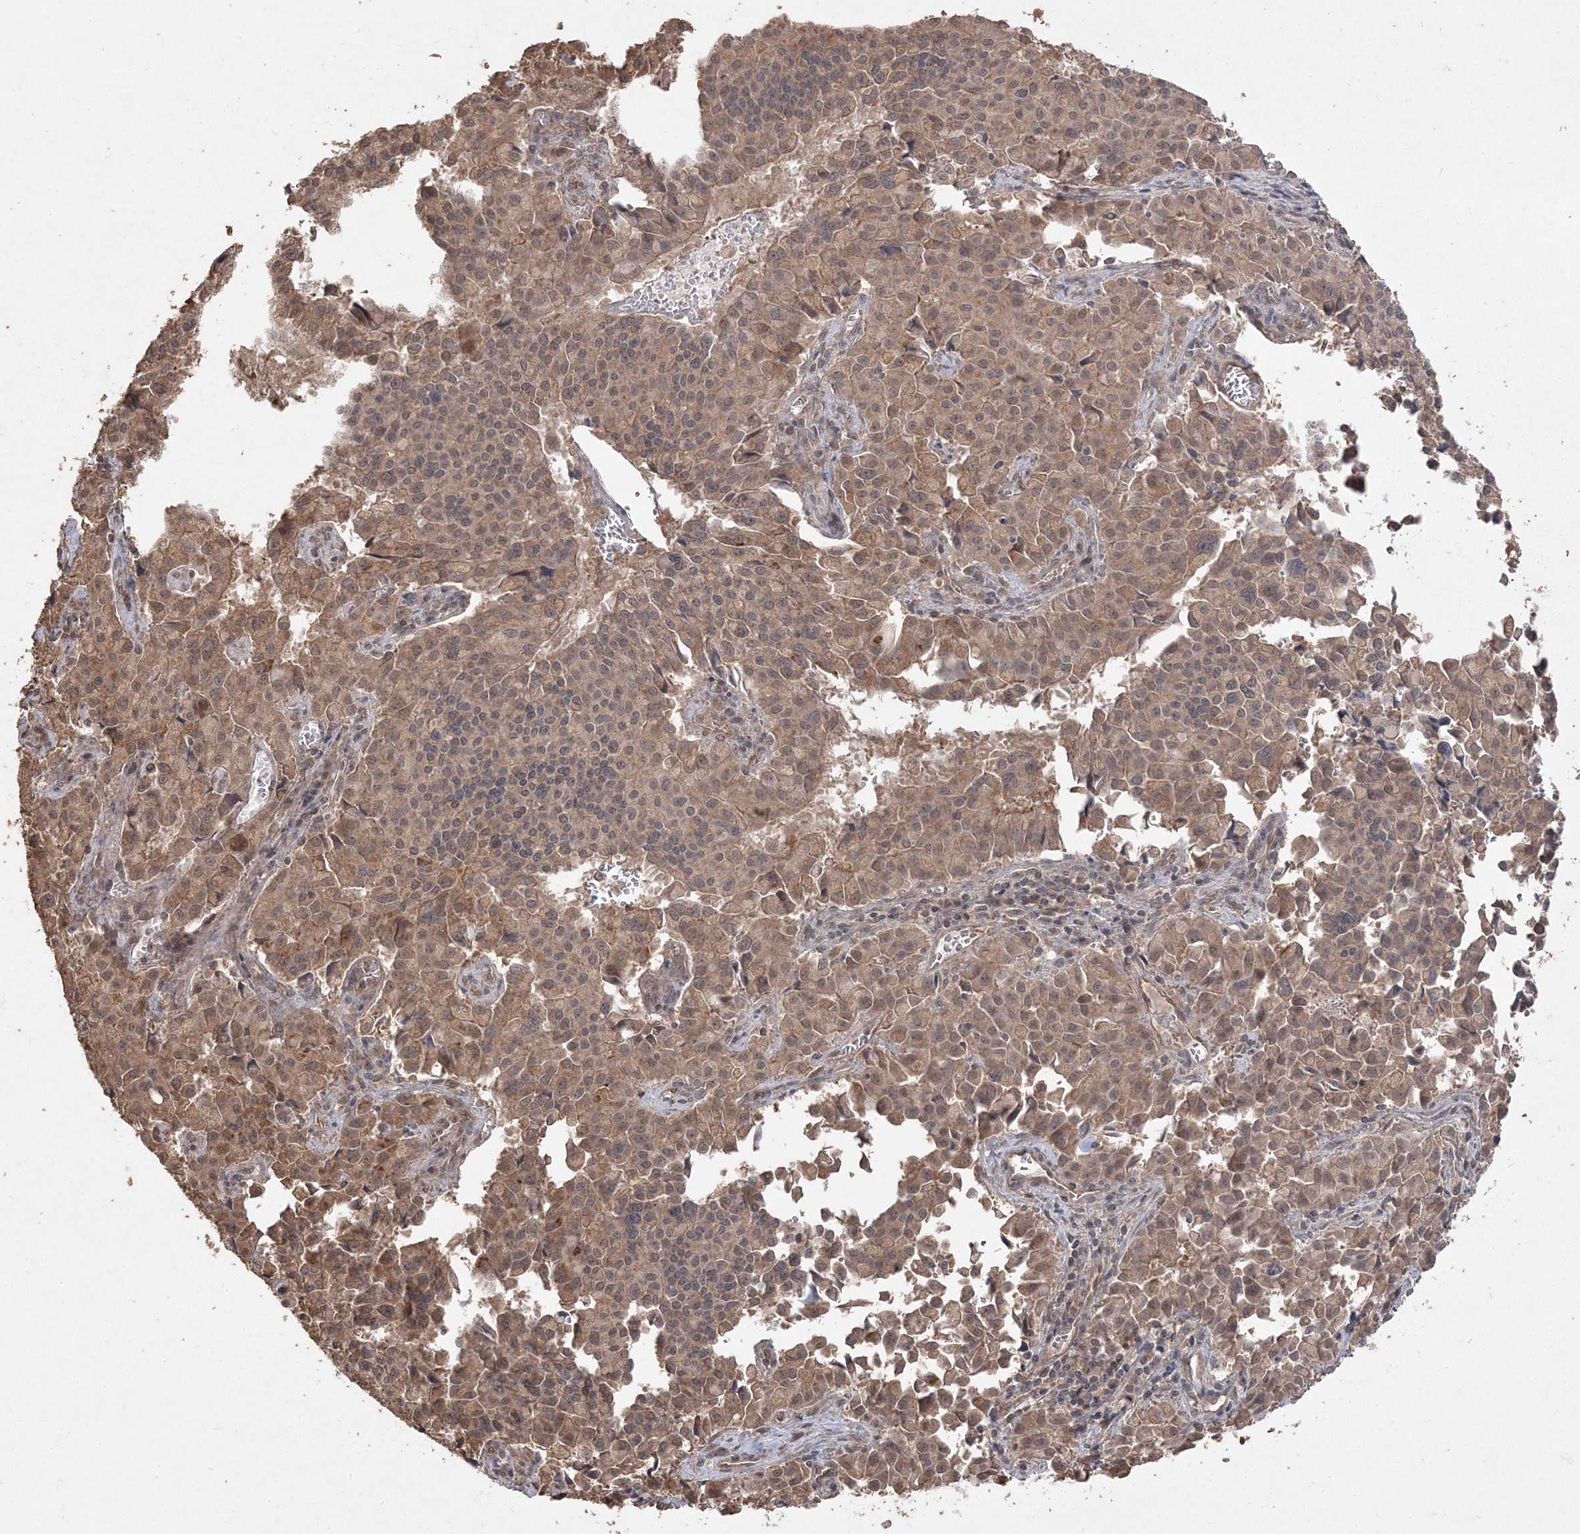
{"staining": {"intensity": "moderate", "quantity": ">75%", "location": "cytoplasmic/membranous"}, "tissue": "pancreatic cancer", "cell_type": "Tumor cells", "image_type": "cancer", "snomed": [{"axis": "morphology", "description": "Adenocarcinoma, NOS"}, {"axis": "topography", "description": "Pancreas"}], "caption": "A high-resolution histopathology image shows immunohistochemistry (IHC) staining of pancreatic adenocarcinoma, which displays moderate cytoplasmic/membranous positivity in about >75% of tumor cells.", "gene": "EHHADH", "patient": {"sex": "male", "age": 65}}